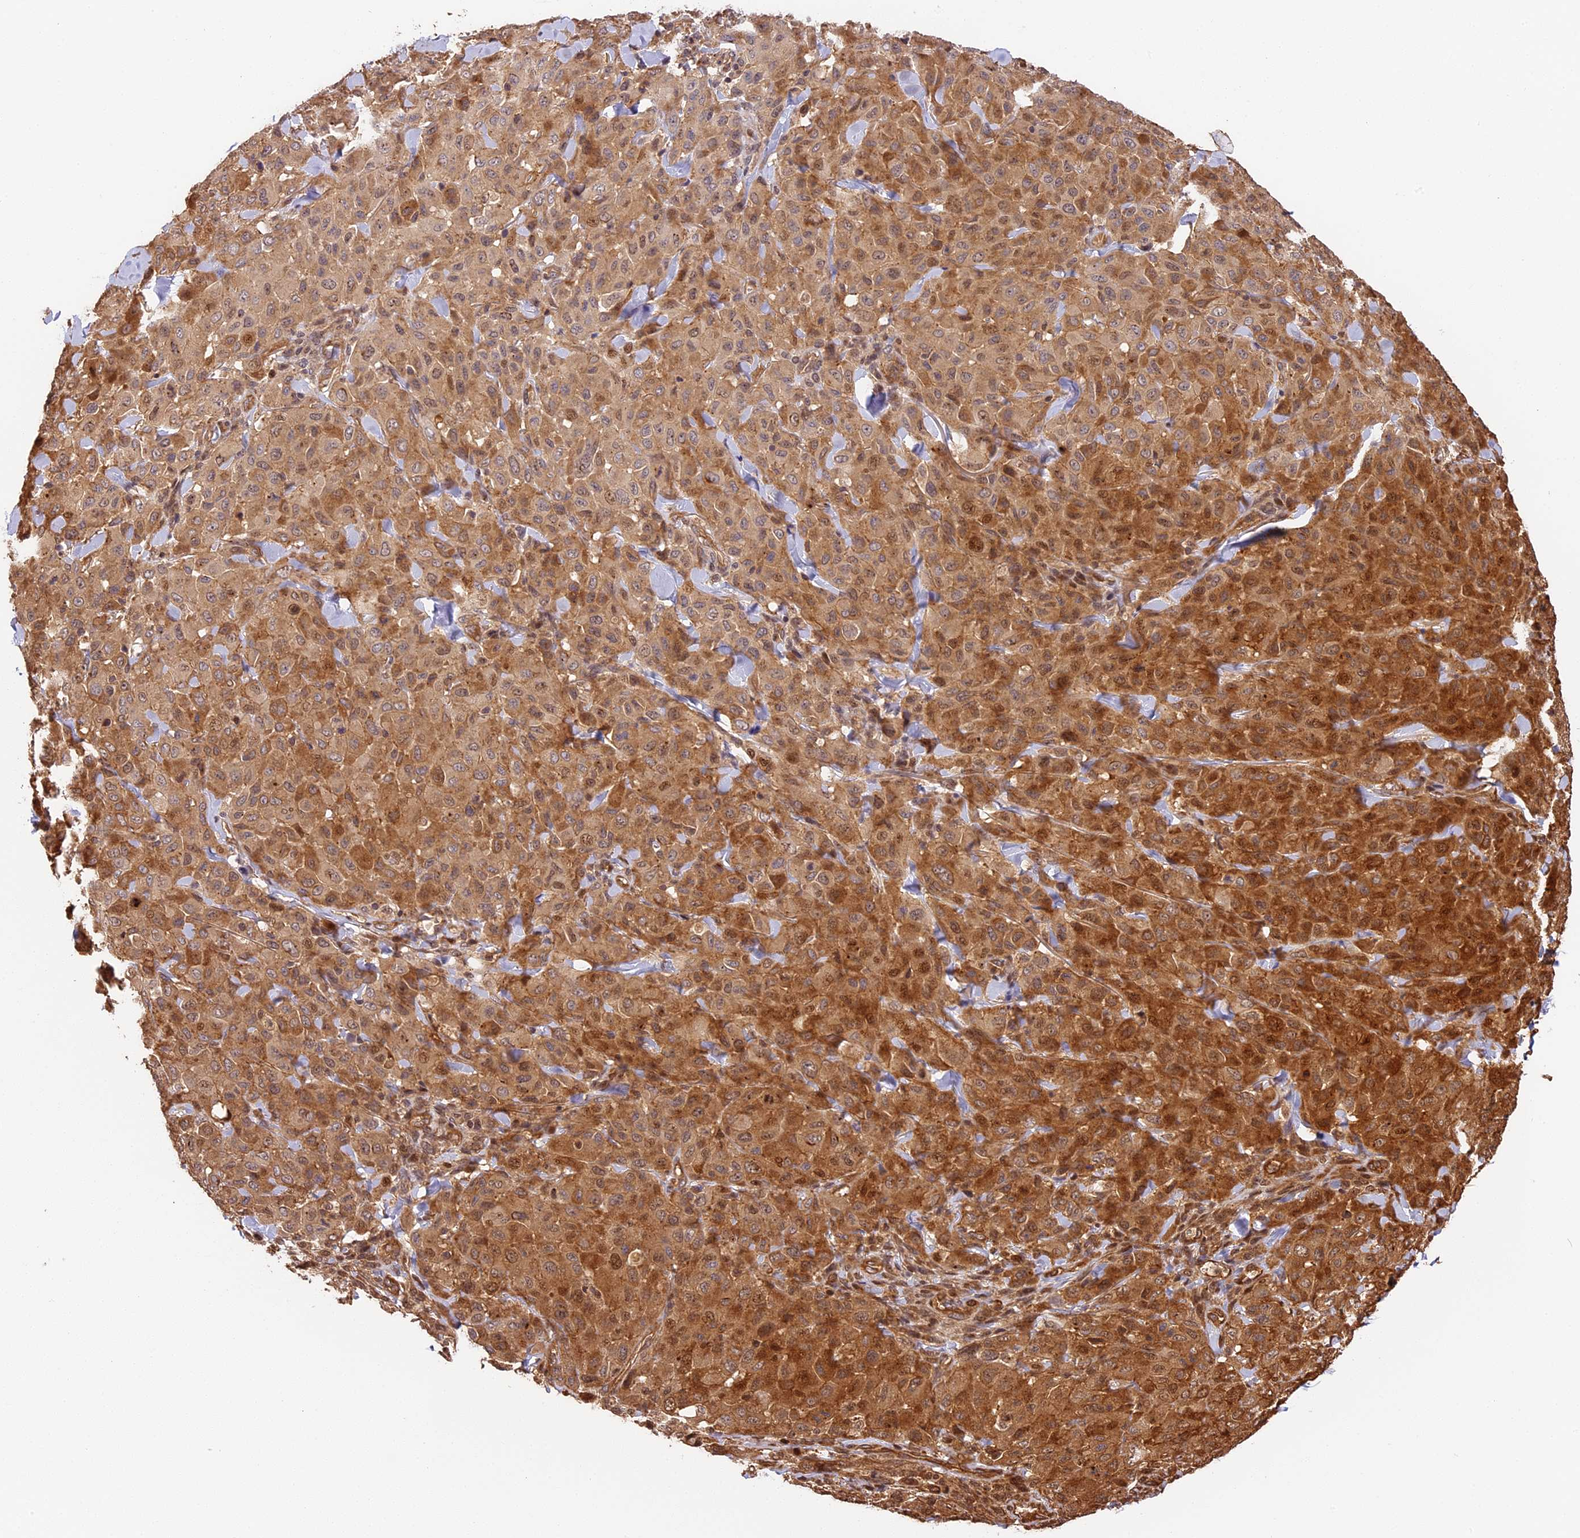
{"staining": {"intensity": "moderate", "quantity": ">75%", "location": "cytoplasmic/membranous,nuclear"}, "tissue": "melanoma", "cell_type": "Tumor cells", "image_type": "cancer", "snomed": [{"axis": "morphology", "description": "Malignant melanoma, Metastatic site"}, {"axis": "topography", "description": "Skin"}], "caption": "Malignant melanoma (metastatic site) tissue displays moderate cytoplasmic/membranous and nuclear positivity in approximately >75% of tumor cells", "gene": "PPP1R37", "patient": {"sex": "female", "age": 81}}